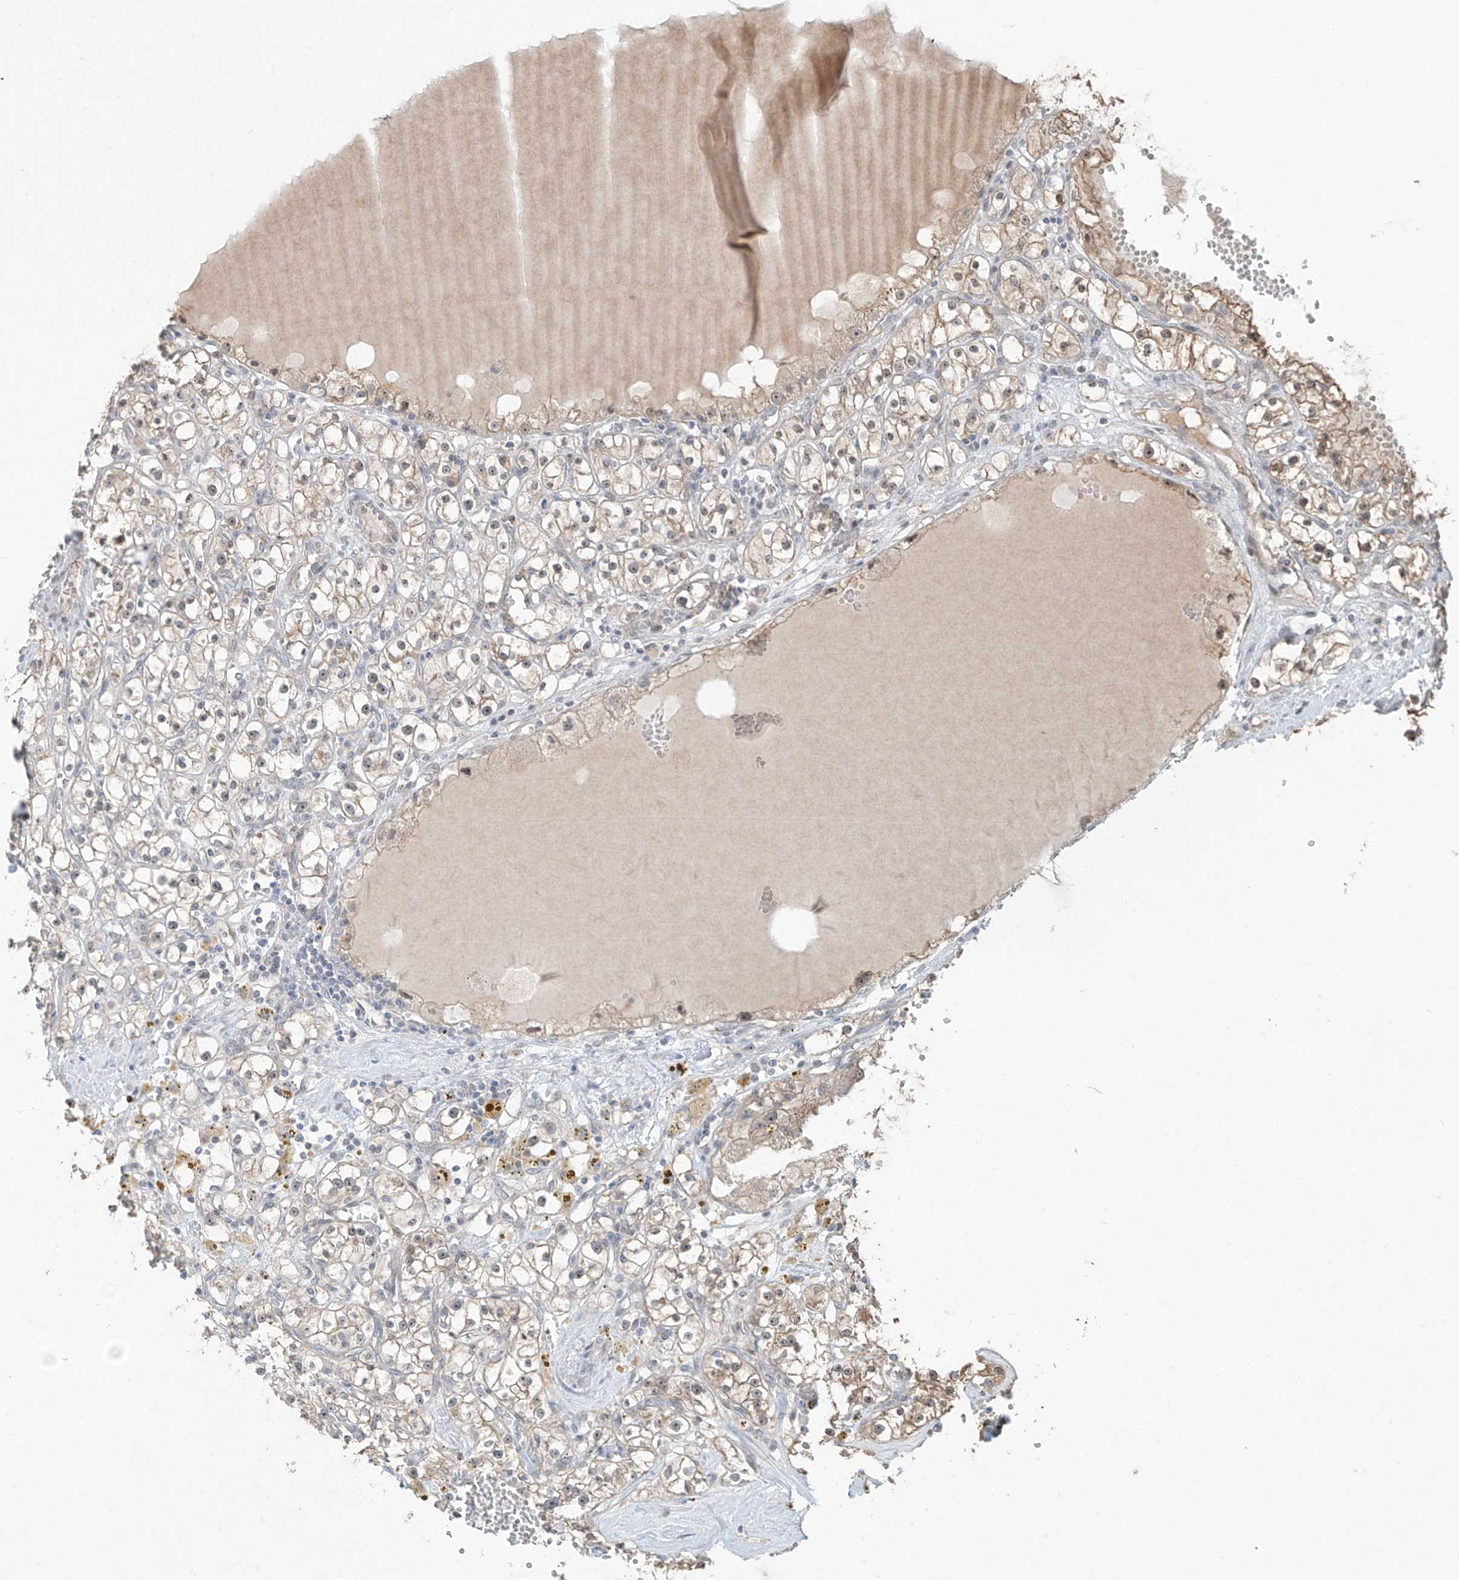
{"staining": {"intensity": "weak", "quantity": ">75%", "location": "cytoplasmic/membranous"}, "tissue": "renal cancer", "cell_type": "Tumor cells", "image_type": "cancer", "snomed": [{"axis": "morphology", "description": "Adenocarcinoma, NOS"}, {"axis": "topography", "description": "Kidney"}], "caption": "A high-resolution histopathology image shows IHC staining of renal cancer (adenocarcinoma), which reveals weak cytoplasmic/membranous staining in about >75% of tumor cells.", "gene": "ZNF16", "patient": {"sex": "male", "age": 56}}